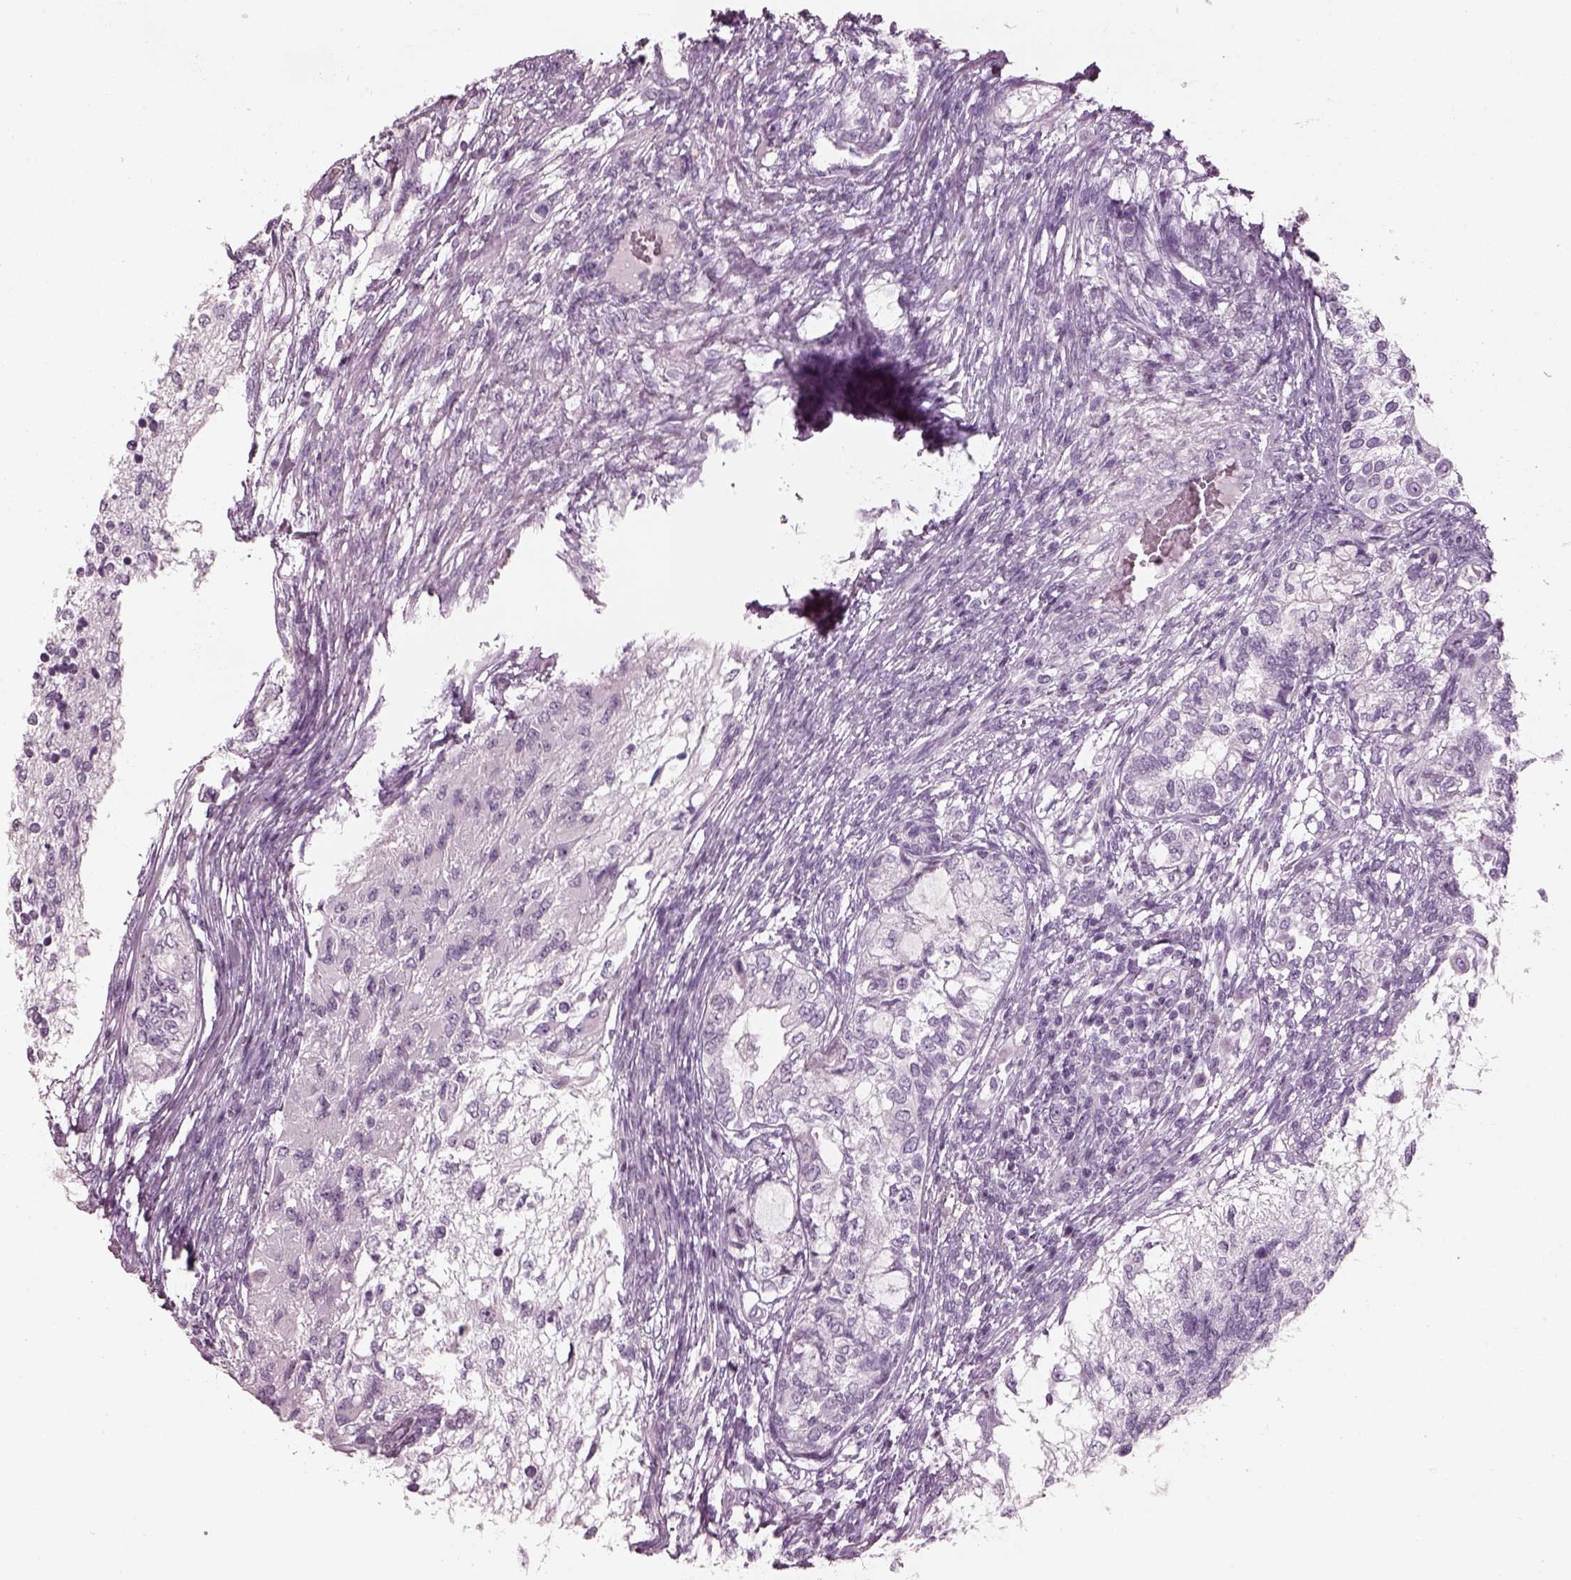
{"staining": {"intensity": "negative", "quantity": "none", "location": "none"}, "tissue": "testis cancer", "cell_type": "Tumor cells", "image_type": "cancer", "snomed": [{"axis": "morphology", "description": "Seminoma, NOS"}, {"axis": "morphology", "description": "Carcinoma, Embryonal, NOS"}, {"axis": "topography", "description": "Testis"}], "caption": "IHC of human testis cancer reveals no staining in tumor cells.", "gene": "PDC", "patient": {"sex": "male", "age": 41}}